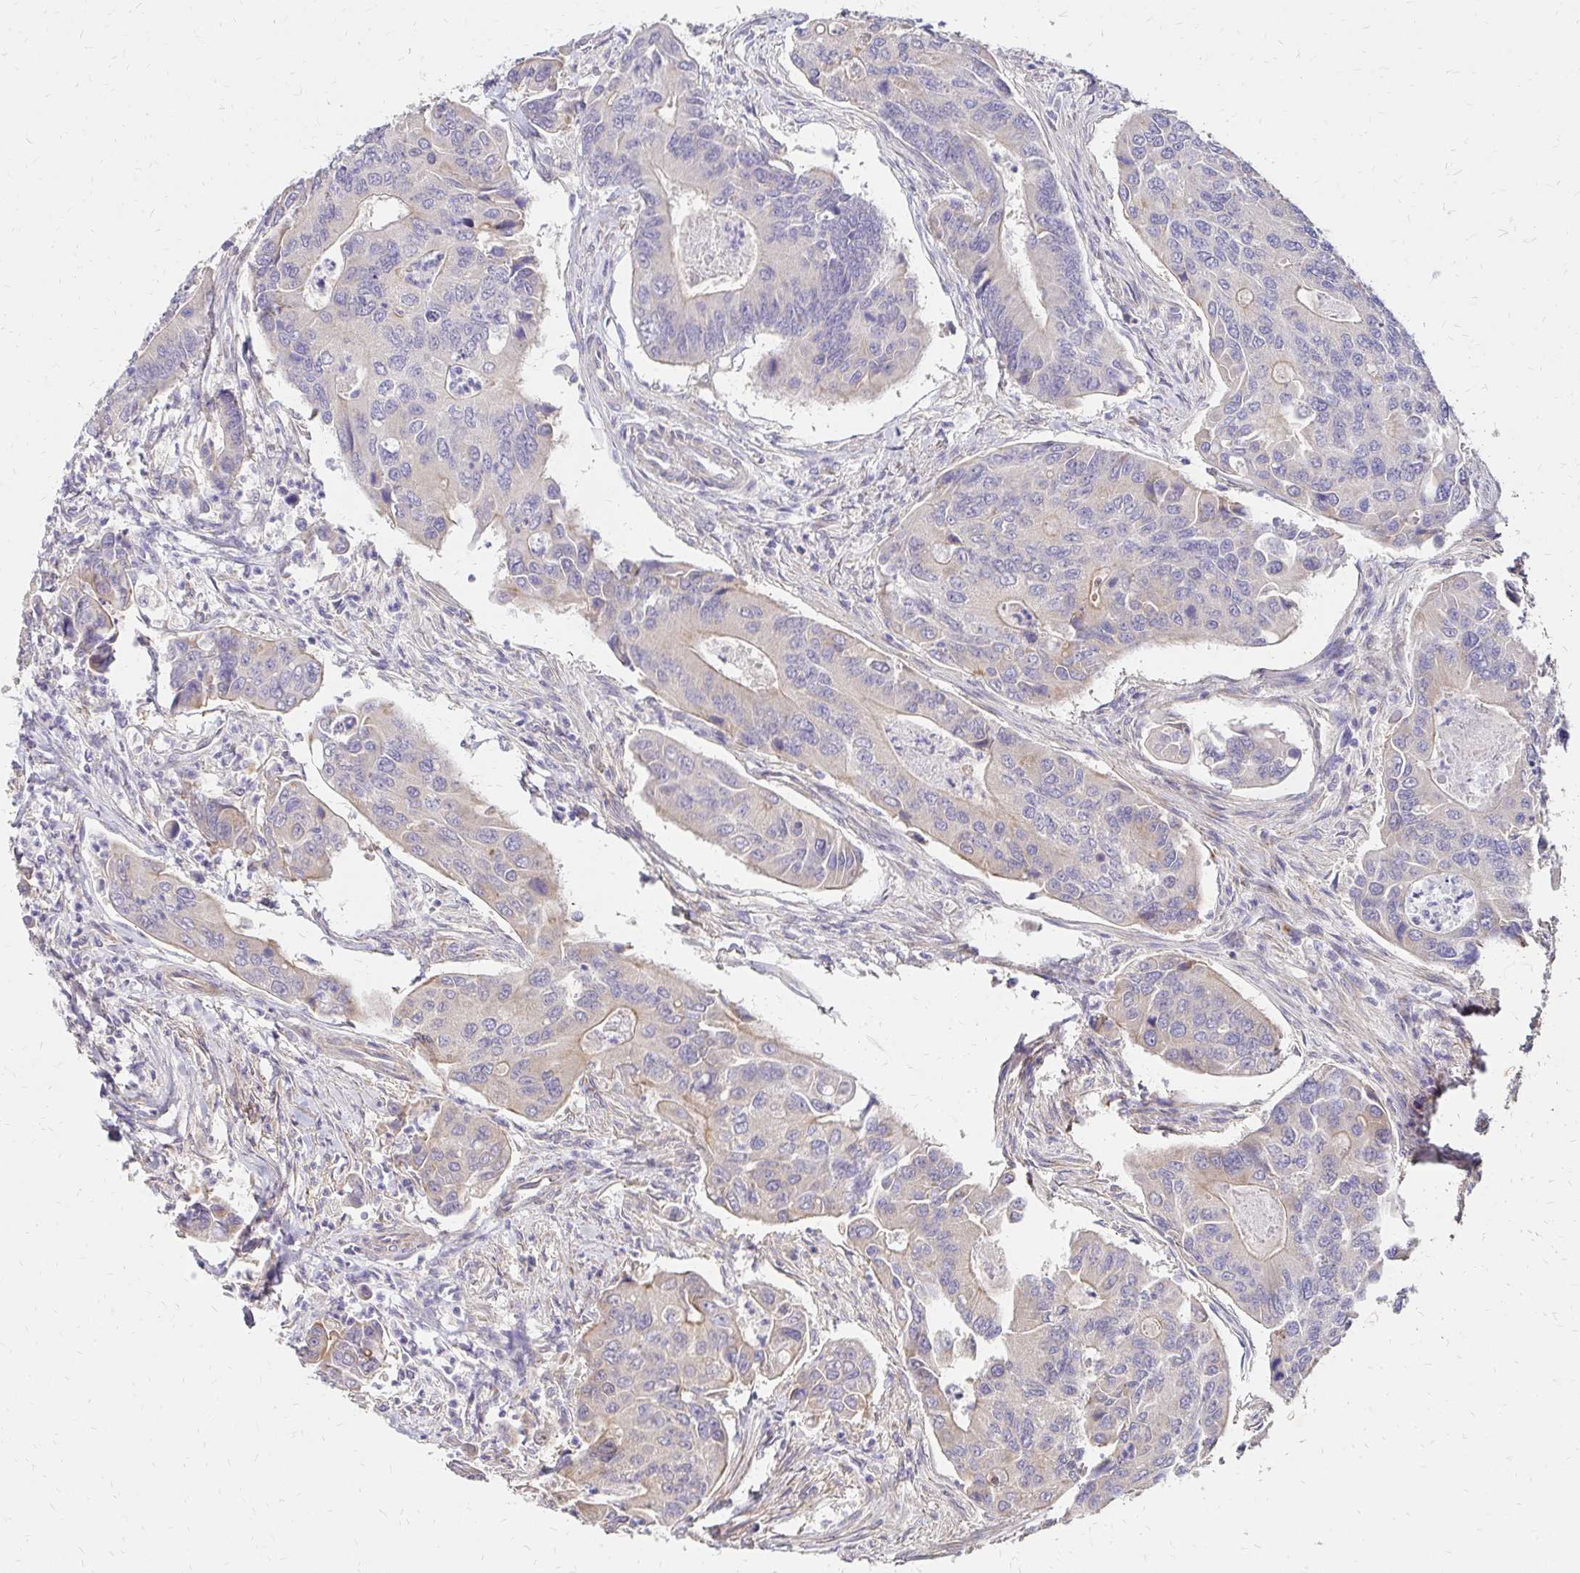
{"staining": {"intensity": "negative", "quantity": "none", "location": "none"}, "tissue": "colorectal cancer", "cell_type": "Tumor cells", "image_type": "cancer", "snomed": [{"axis": "morphology", "description": "Adenocarcinoma, NOS"}, {"axis": "topography", "description": "Colon"}], "caption": "Tumor cells are negative for brown protein staining in colorectal cancer (adenocarcinoma).", "gene": "PRIMA1", "patient": {"sex": "female", "age": 67}}